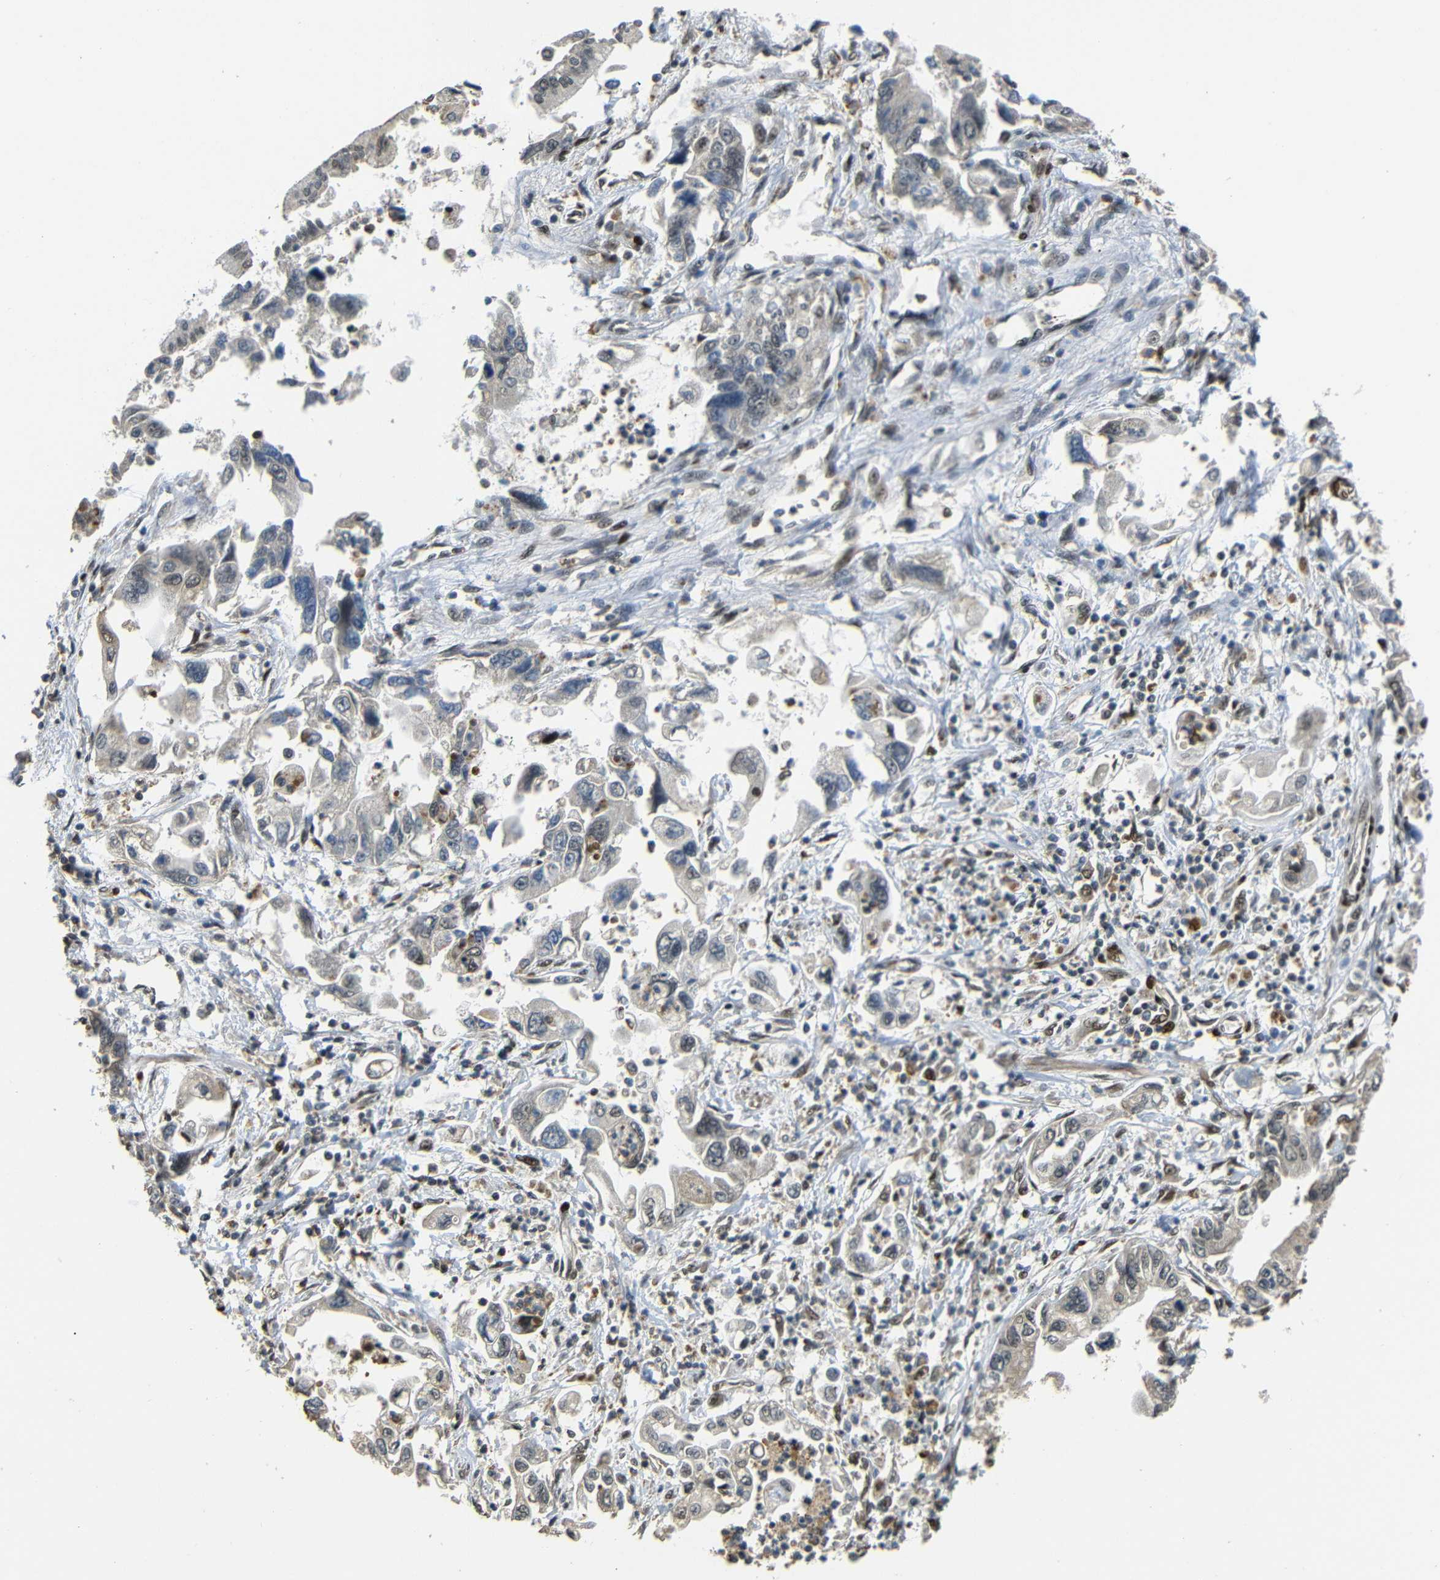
{"staining": {"intensity": "weak", "quantity": ">75%", "location": "cytoplasmic/membranous,nuclear"}, "tissue": "pancreatic cancer", "cell_type": "Tumor cells", "image_type": "cancer", "snomed": [{"axis": "morphology", "description": "Adenocarcinoma, NOS"}, {"axis": "topography", "description": "Pancreas"}], "caption": "Immunohistochemical staining of human adenocarcinoma (pancreatic) displays low levels of weak cytoplasmic/membranous and nuclear positivity in approximately >75% of tumor cells.", "gene": "TBX2", "patient": {"sex": "male", "age": 56}}